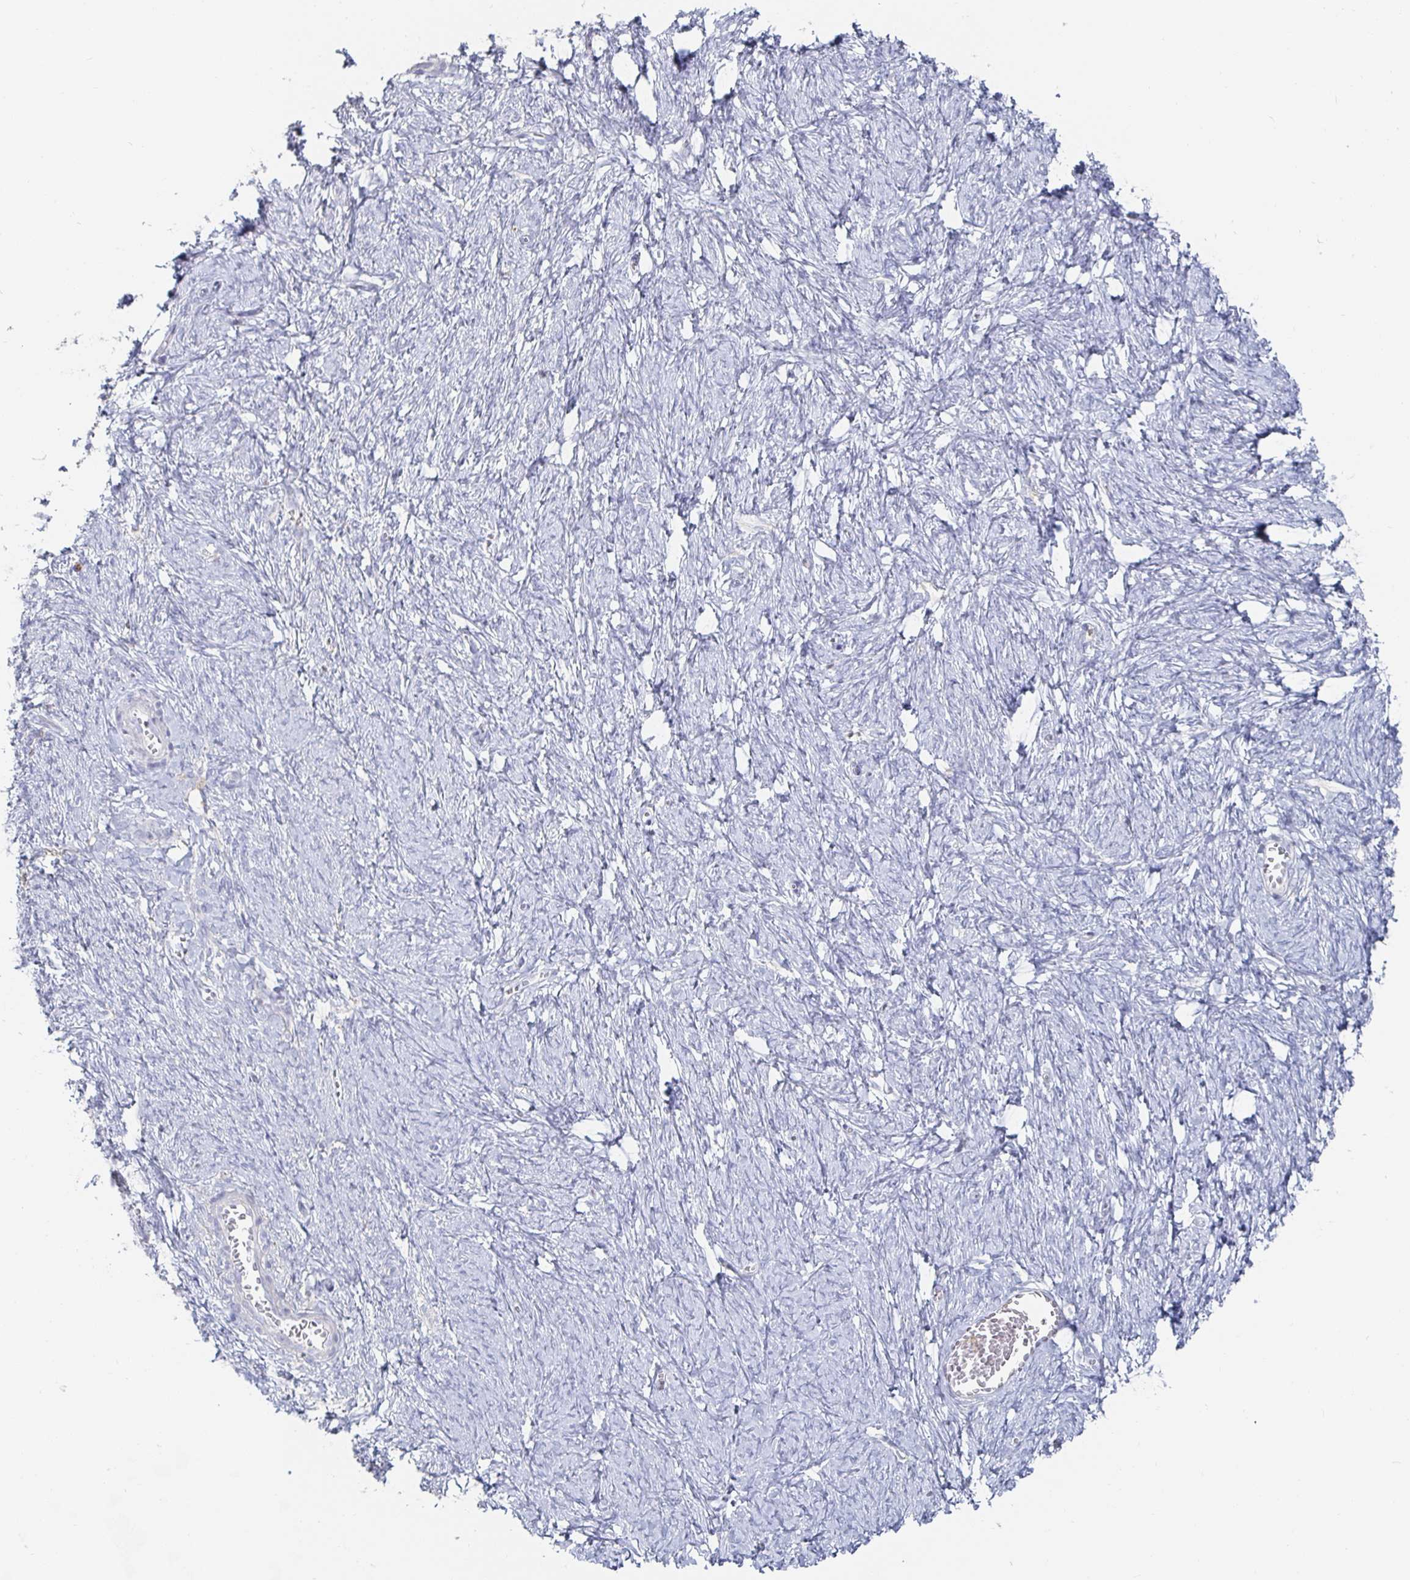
{"staining": {"intensity": "weak", "quantity": "<25%", "location": "cytoplasmic/membranous"}, "tissue": "ovarian cancer", "cell_type": "Tumor cells", "image_type": "cancer", "snomed": [{"axis": "morphology", "description": "Cystadenocarcinoma, mucinous, NOS"}, {"axis": "topography", "description": "Ovary"}], "caption": "Image shows no protein staining in tumor cells of ovarian mucinous cystadenocarcinoma tissue.", "gene": "PIK3CD", "patient": {"sex": "female", "age": 70}}